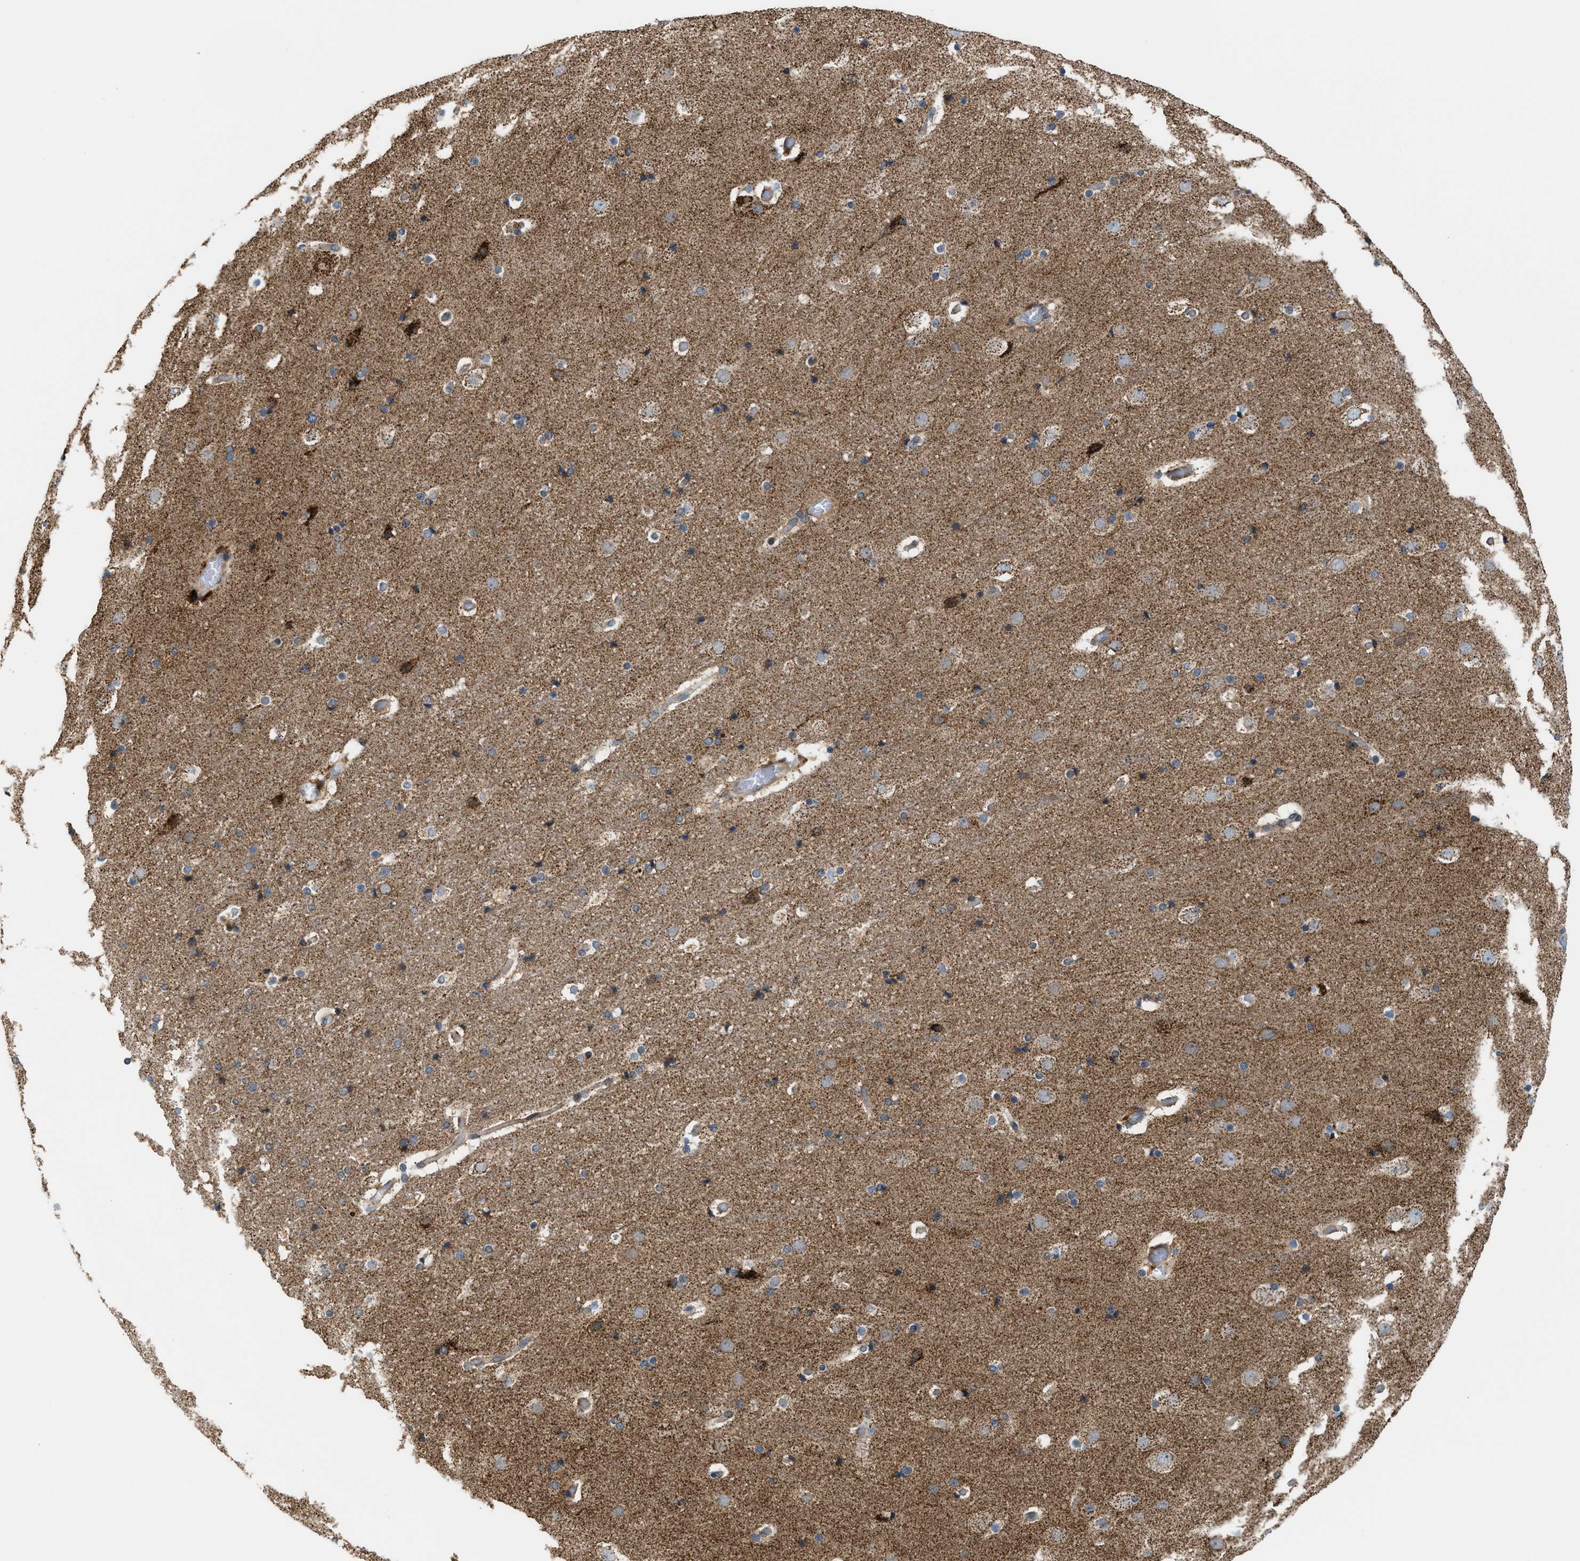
{"staining": {"intensity": "moderate", "quantity": ">75%", "location": "cytoplasmic/membranous"}, "tissue": "cerebral cortex", "cell_type": "Endothelial cells", "image_type": "normal", "snomed": [{"axis": "morphology", "description": "Normal tissue, NOS"}, {"axis": "topography", "description": "Cerebral cortex"}], "caption": "IHC photomicrograph of unremarkable cerebral cortex: cerebral cortex stained using IHC shows medium levels of moderate protein expression localized specifically in the cytoplasmic/membranous of endothelial cells, appearing as a cytoplasmic/membranous brown color.", "gene": "PDCL", "patient": {"sex": "male", "age": 57}}